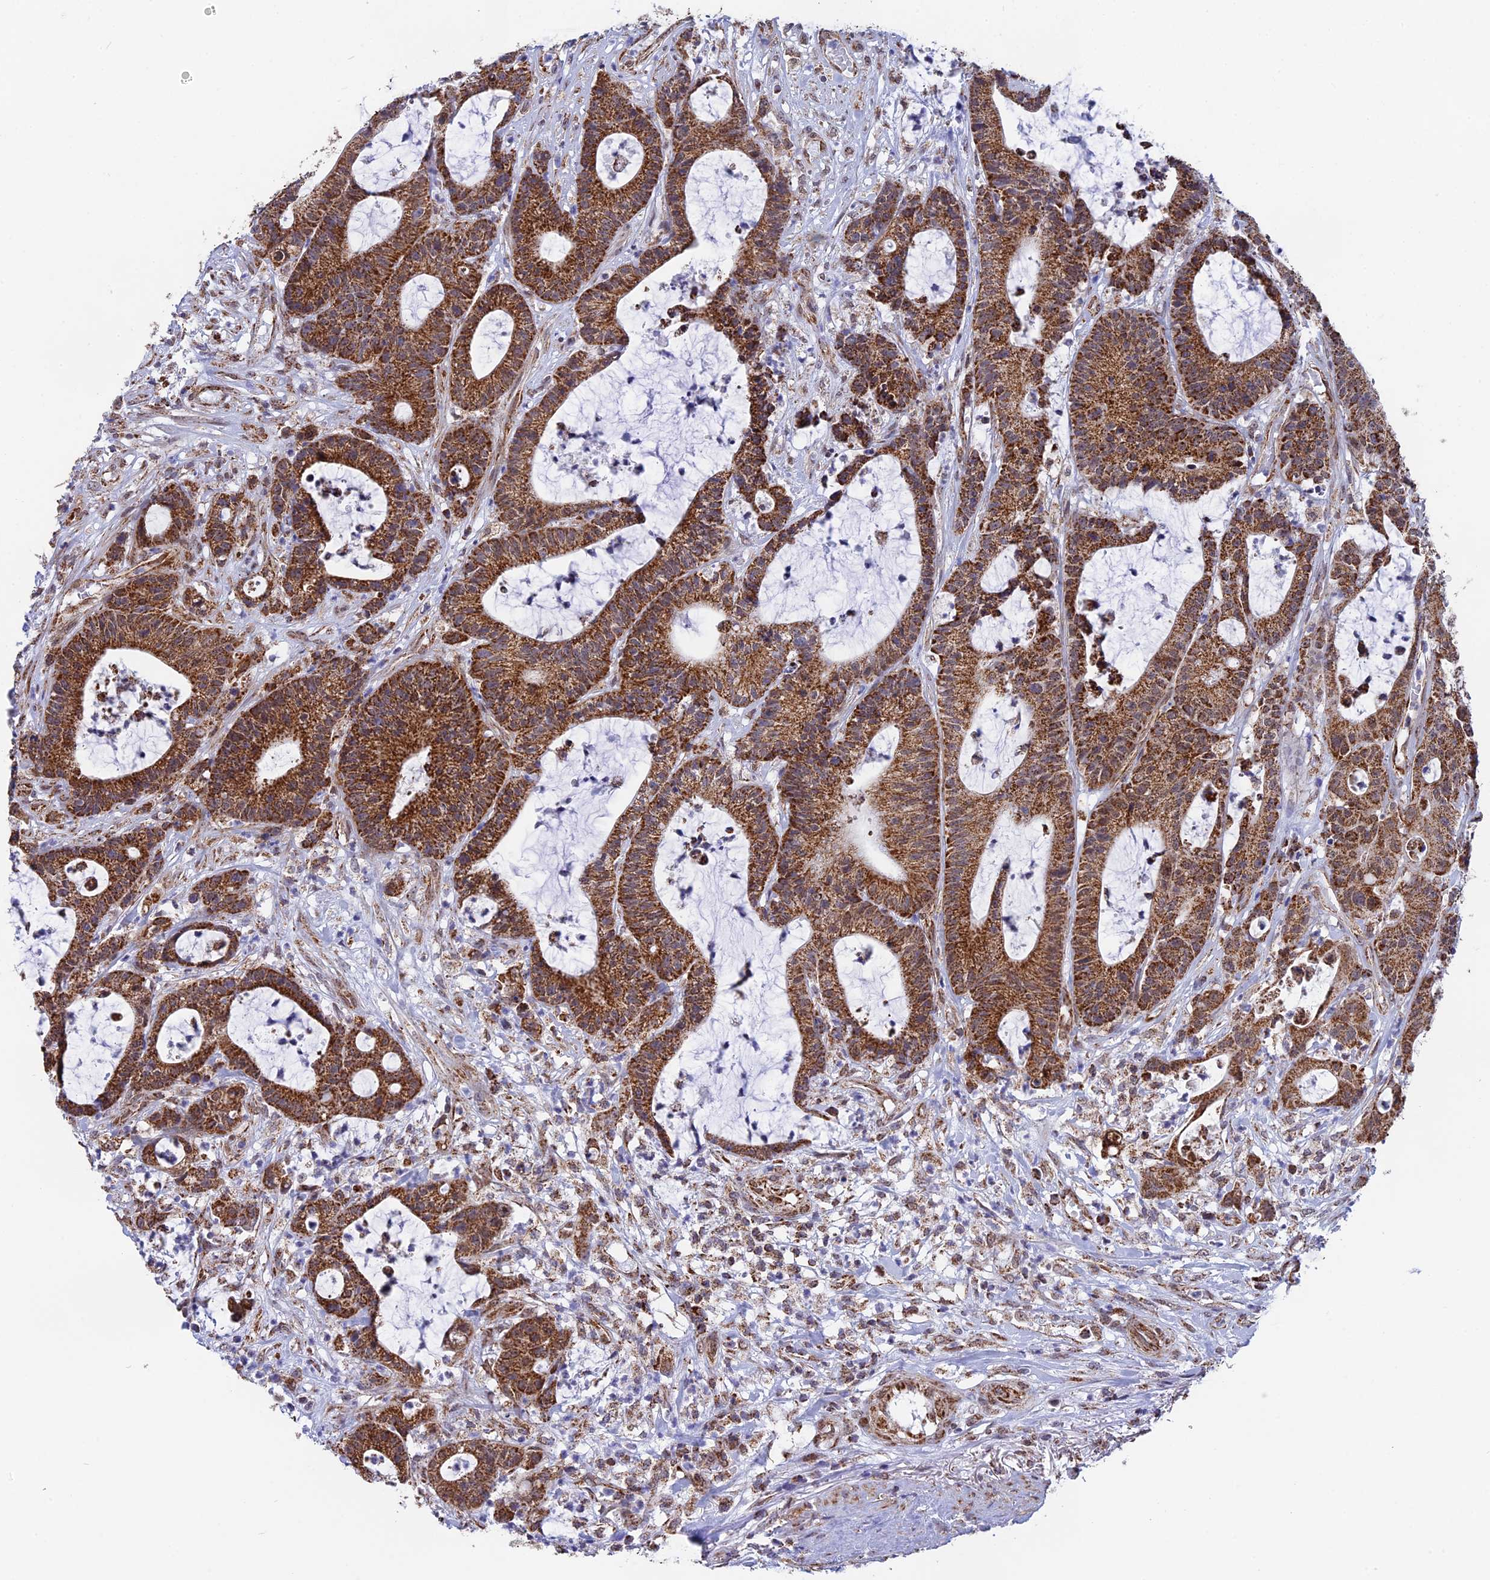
{"staining": {"intensity": "strong", "quantity": ">75%", "location": "cytoplasmic/membranous"}, "tissue": "colorectal cancer", "cell_type": "Tumor cells", "image_type": "cancer", "snomed": [{"axis": "morphology", "description": "Adenocarcinoma, NOS"}, {"axis": "topography", "description": "Colon"}], "caption": "The image shows a brown stain indicating the presence of a protein in the cytoplasmic/membranous of tumor cells in colorectal adenocarcinoma.", "gene": "CDC16", "patient": {"sex": "female", "age": 84}}